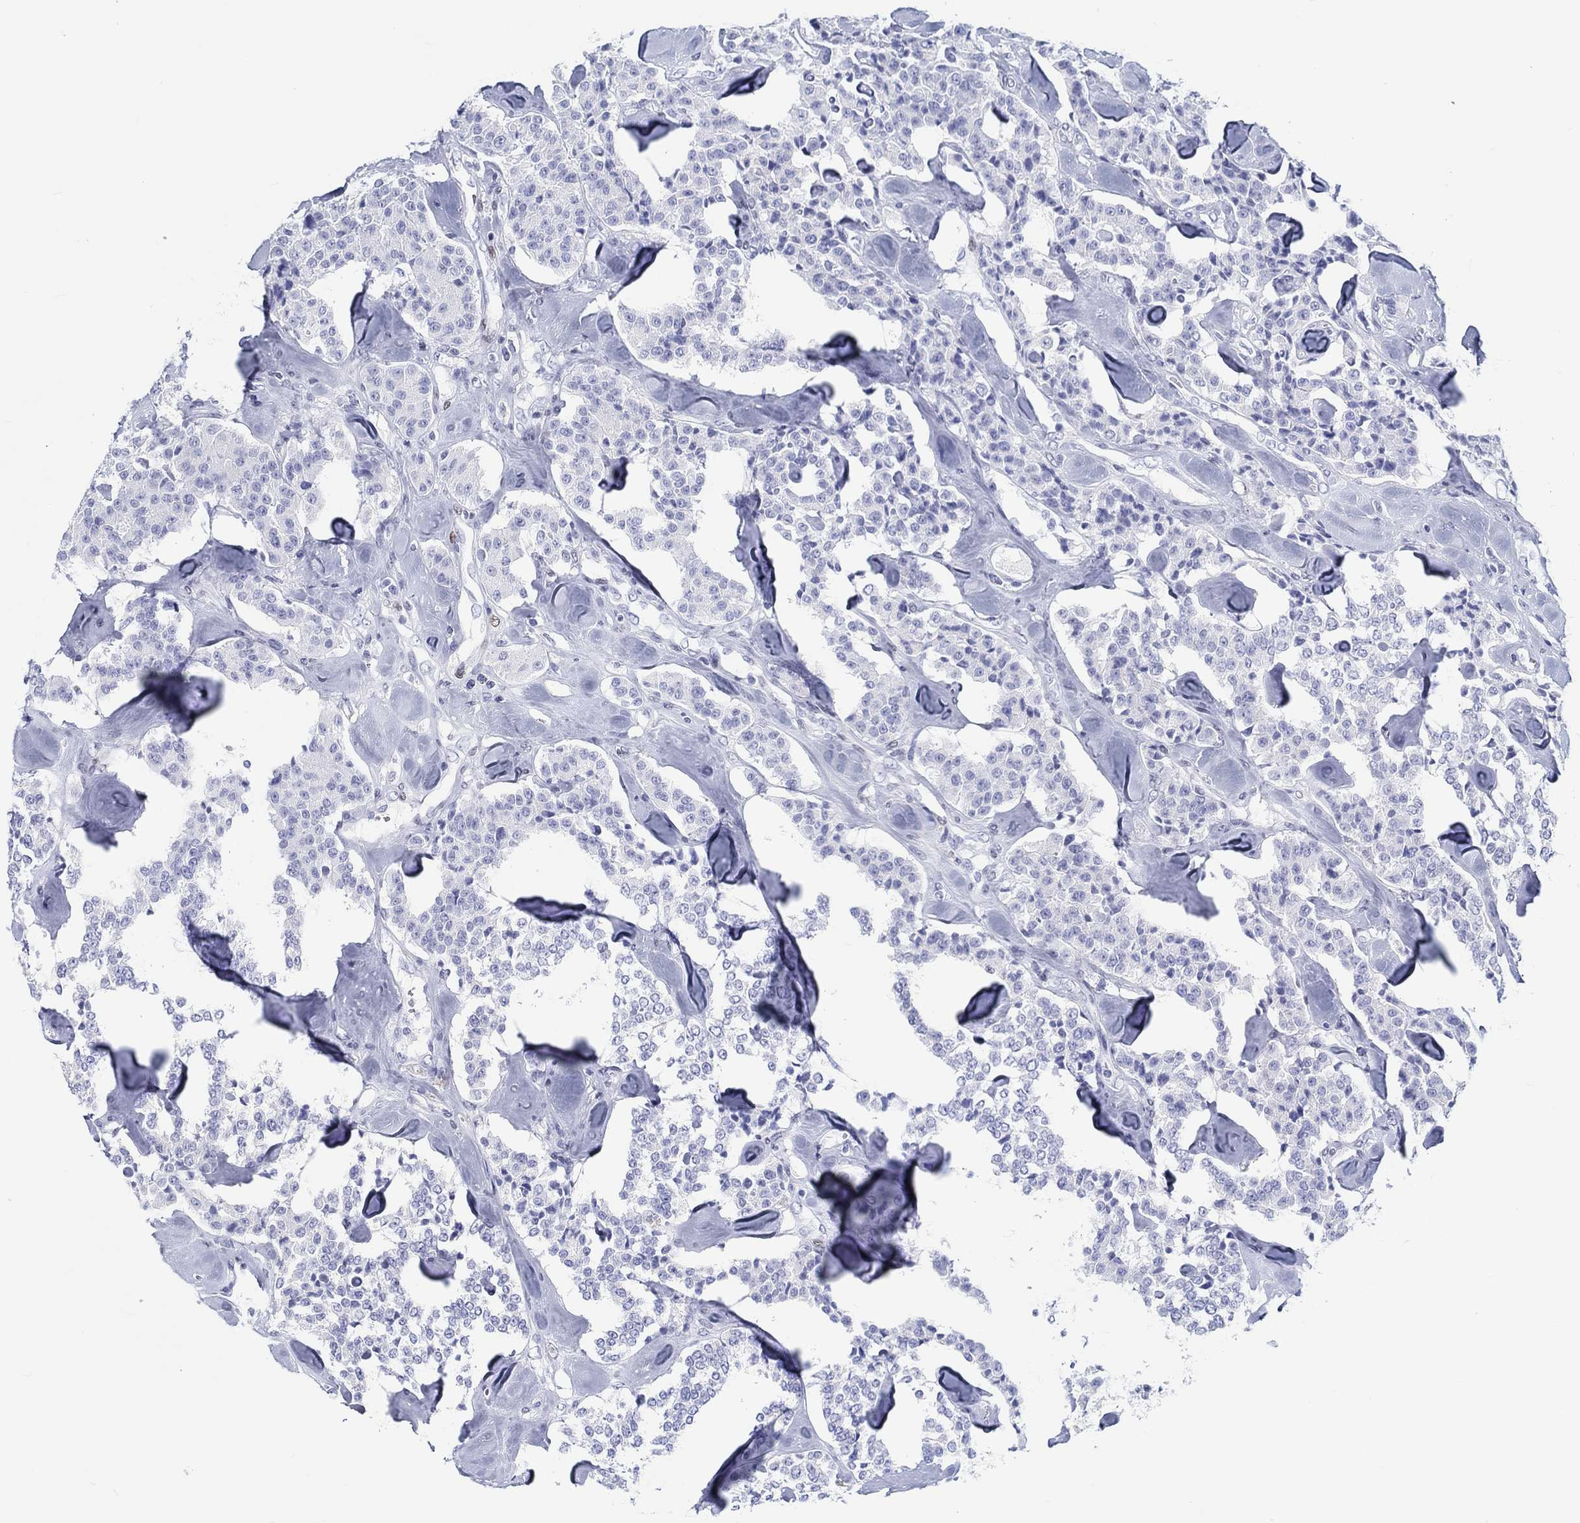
{"staining": {"intensity": "negative", "quantity": "none", "location": "none"}, "tissue": "carcinoid", "cell_type": "Tumor cells", "image_type": "cancer", "snomed": [{"axis": "morphology", "description": "Carcinoid, malignant, NOS"}, {"axis": "topography", "description": "Pancreas"}], "caption": "This is an immunohistochemistry histopathology image of carcinoid. There is no positivity in tumor cells.", "gene": "H1-1", "patient": {"sex": "male", "age": 41}}